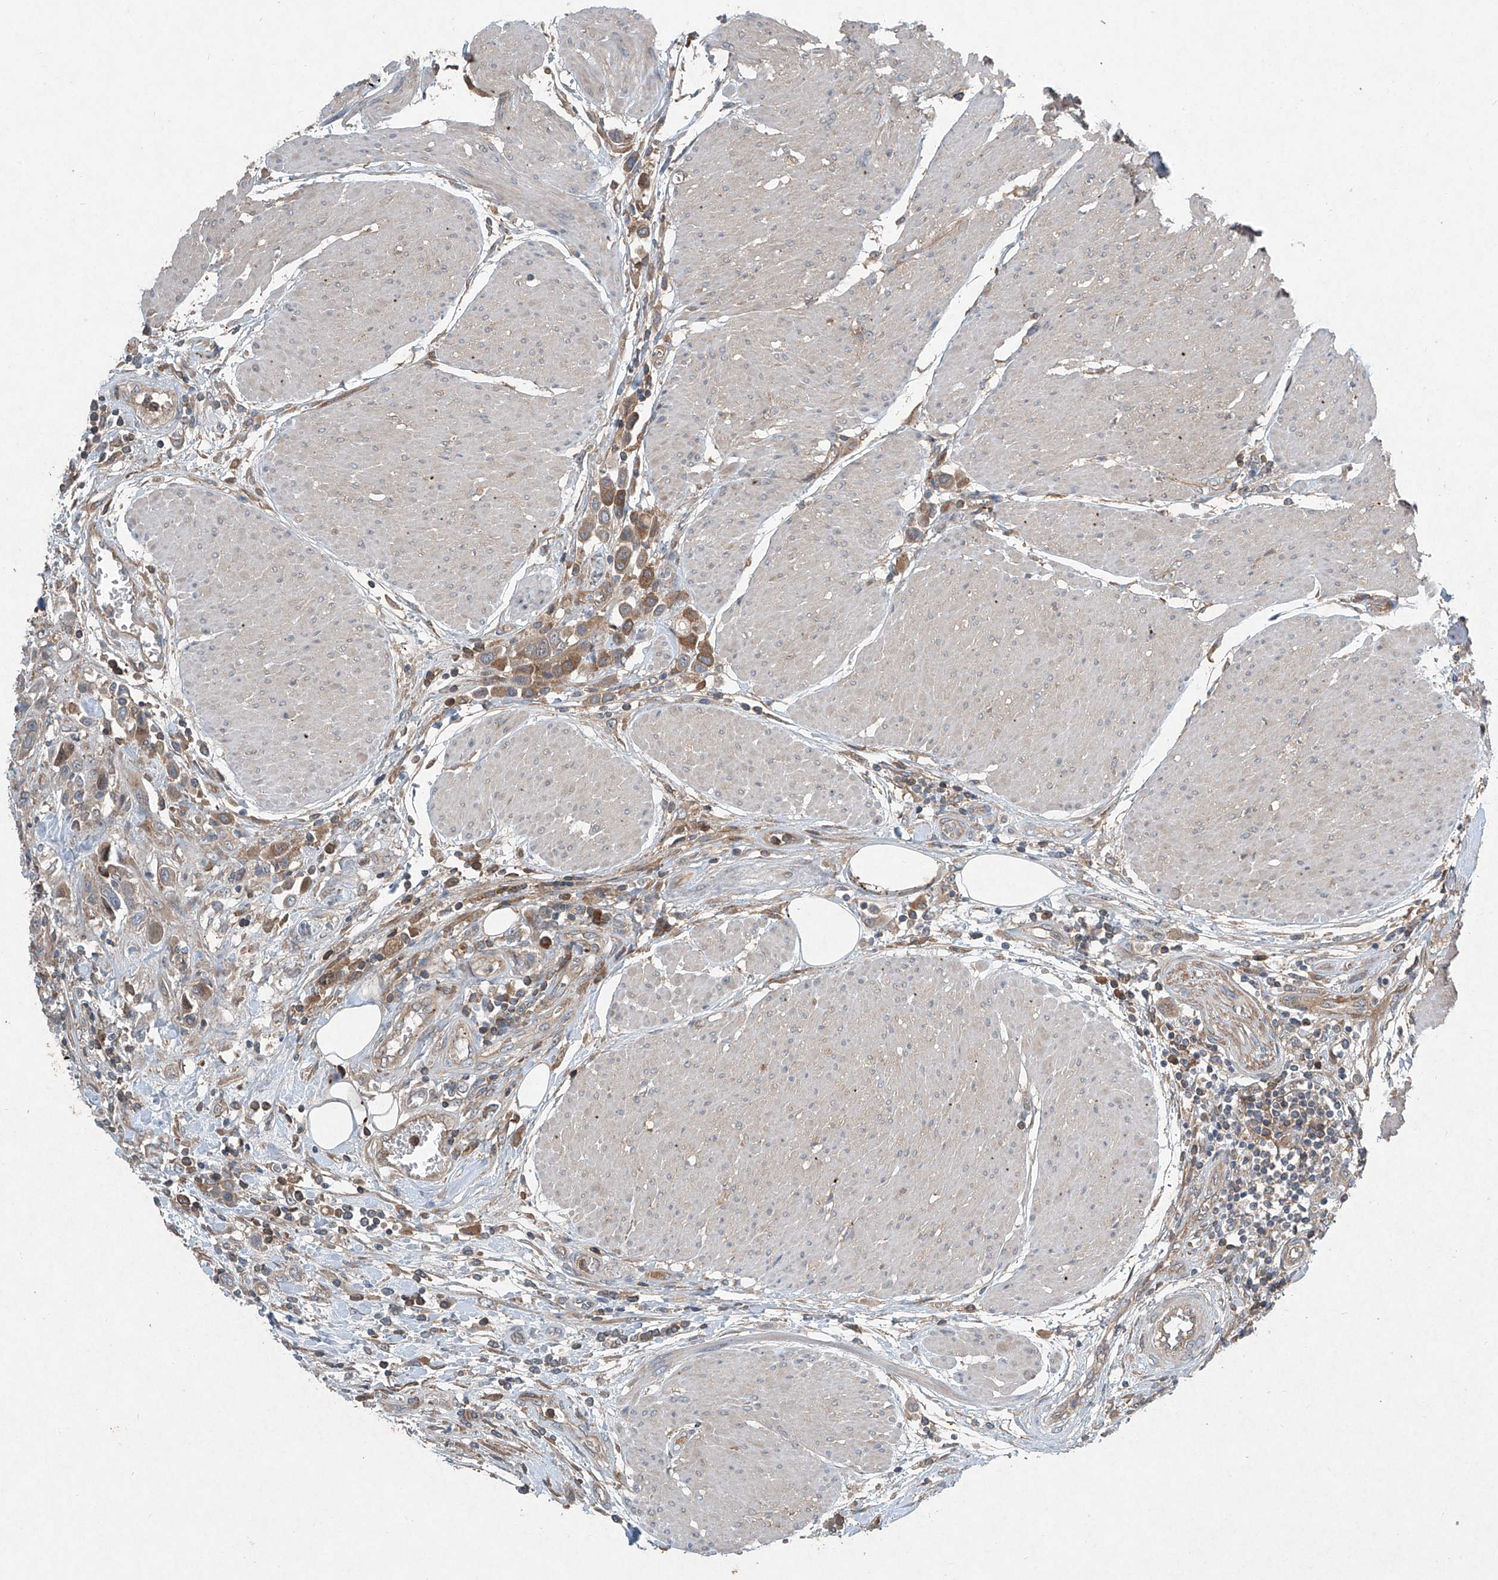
{"staining": {"intensity": "moderate", "quantity": "25%-75%", "location": "cytoplasmic/membranous"}, "tissue": "urothelial cancer", "cell_type": "Tumor cells", "image_type": "cancer", "snomed": [{"axis": "morphology", "description": "Urothelial carcinoma, High grade"}, {"axis": "topography", "description": "Urinary bladder"}], "caption": "Immunohistochemistry histopathology image of neoplastic tissue: human urothelial carcinoma (high-grade) stained using immunohistochemistry (IHC) displays medium levels of moderate protein expression localized specifically in the cytoplasmic/membranous of tumor cells, appearing as a cytoplasmic/membranous brown color.", "gene": "FOXRED2", "patient": {"sex": "male", "age": 50}}